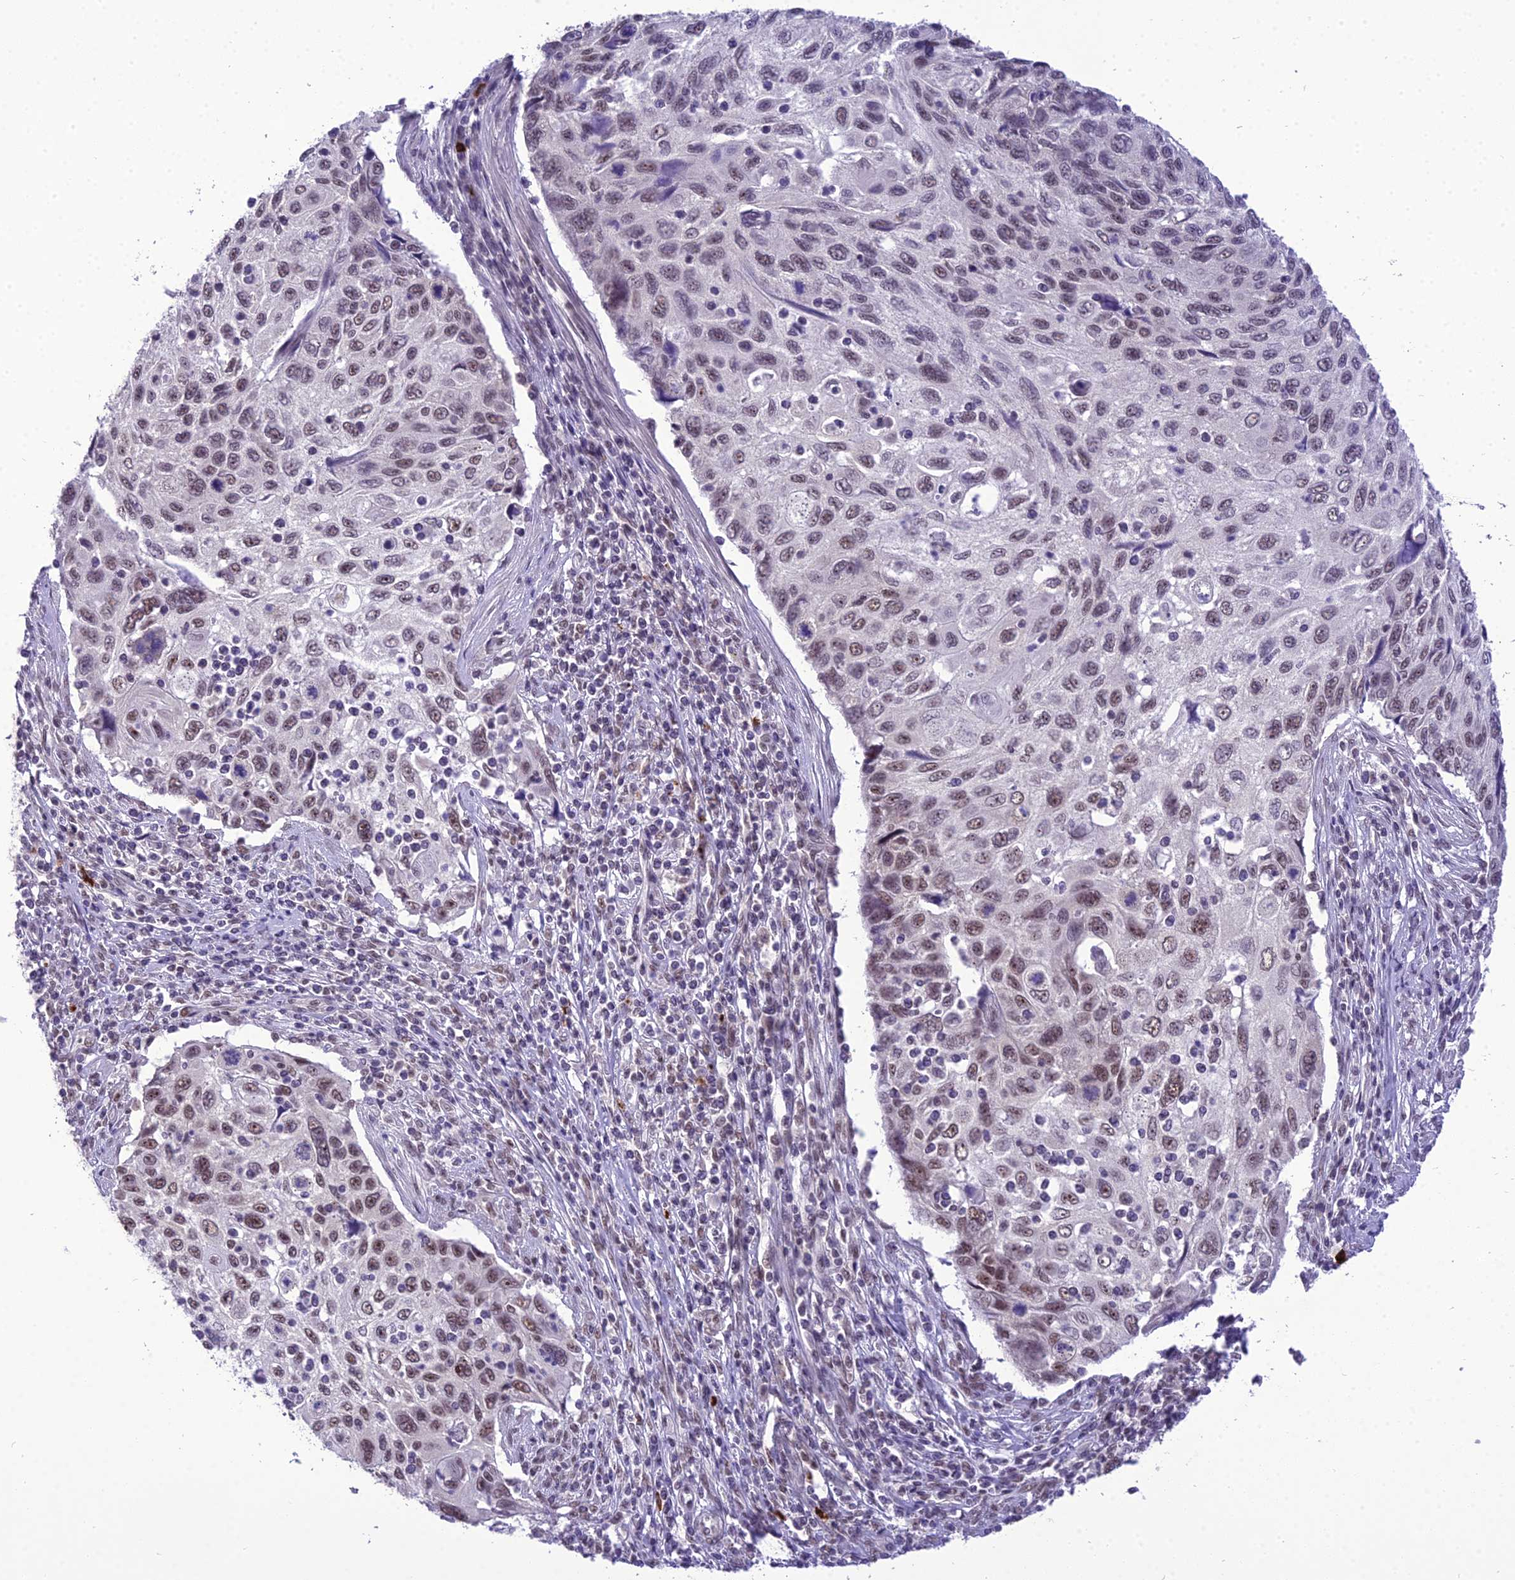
{"staining": {"intensity": "moderate", "quantity": ">75%", "location": "nuclear"}, "tissue": "cervical cancer", "cell_type": "Tumor cells", "image_type": "cancer", "snomed": [{"axis": "morphology", "description": "Squamous cell carcinoma, NOS"}, {"axis": "topography", "description": "Cervix"}], "caption": "Protein positivity by IHC demonstrates moderate nuclear staining in about >75% of tumor cells in squamous cell carcinoma (cervical). (DAB (3,3'-diaminobenzidine) = brown stain, brightfield microscopy at high magnification).", "gene": "SH3RF3", "patient": {"sex": "female", "age": 70}}